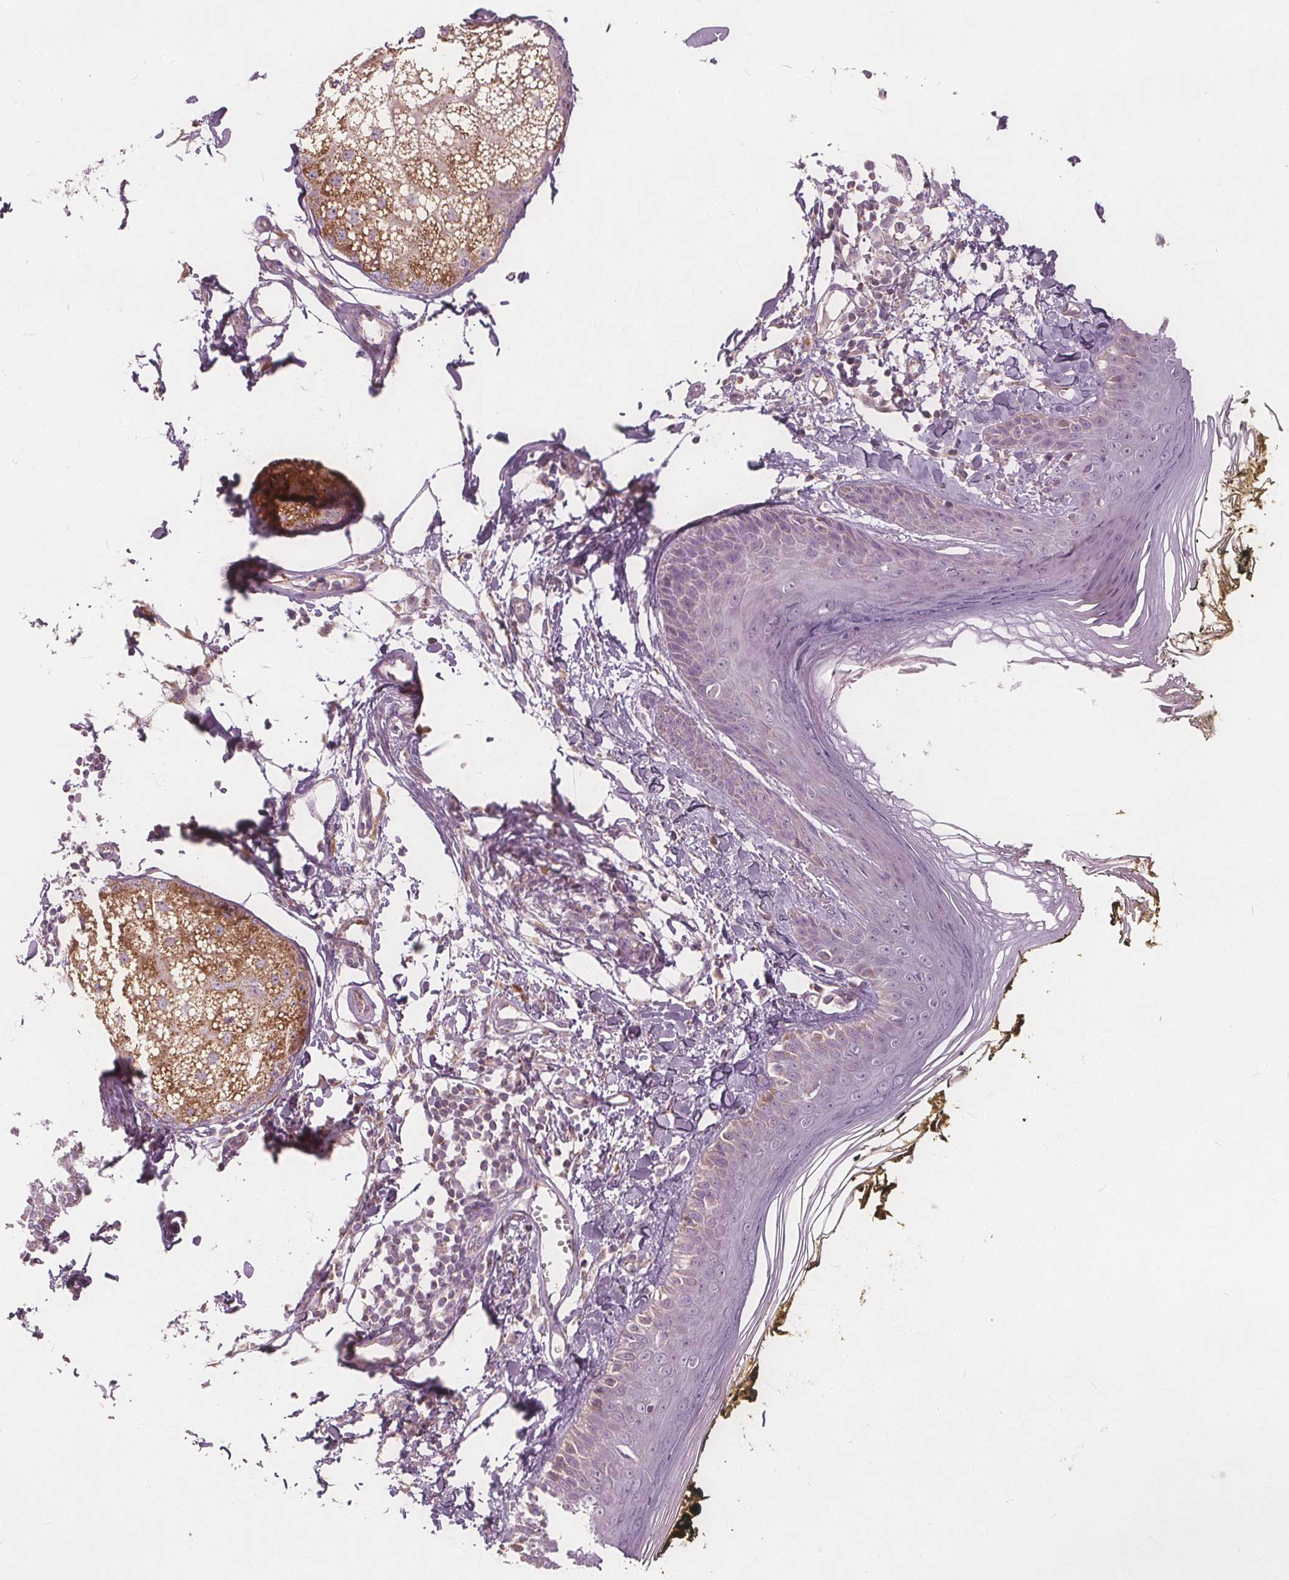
{"staining": {"intensity": "negative", "quantity": "none", "location": "none"}, "tissue": "skin", "cell_type": "Fibroblasts", "image_type": "normal", "snomed": [{"axis": "morphology", "description": "Normal tissue, NOS"}, {"axis": "topography", "description": "Skin"}], "caption": "An IHC image of normal skin is shown. There is no staining in fibroblasts of skin. (DAB (3,3'-diaminobenzidine) immunohistochemistry (IHC) visualized using brightfield microscopy, high magnification).", "gene": "ECI2", "patient": {"sex": "male", "age": 76}}